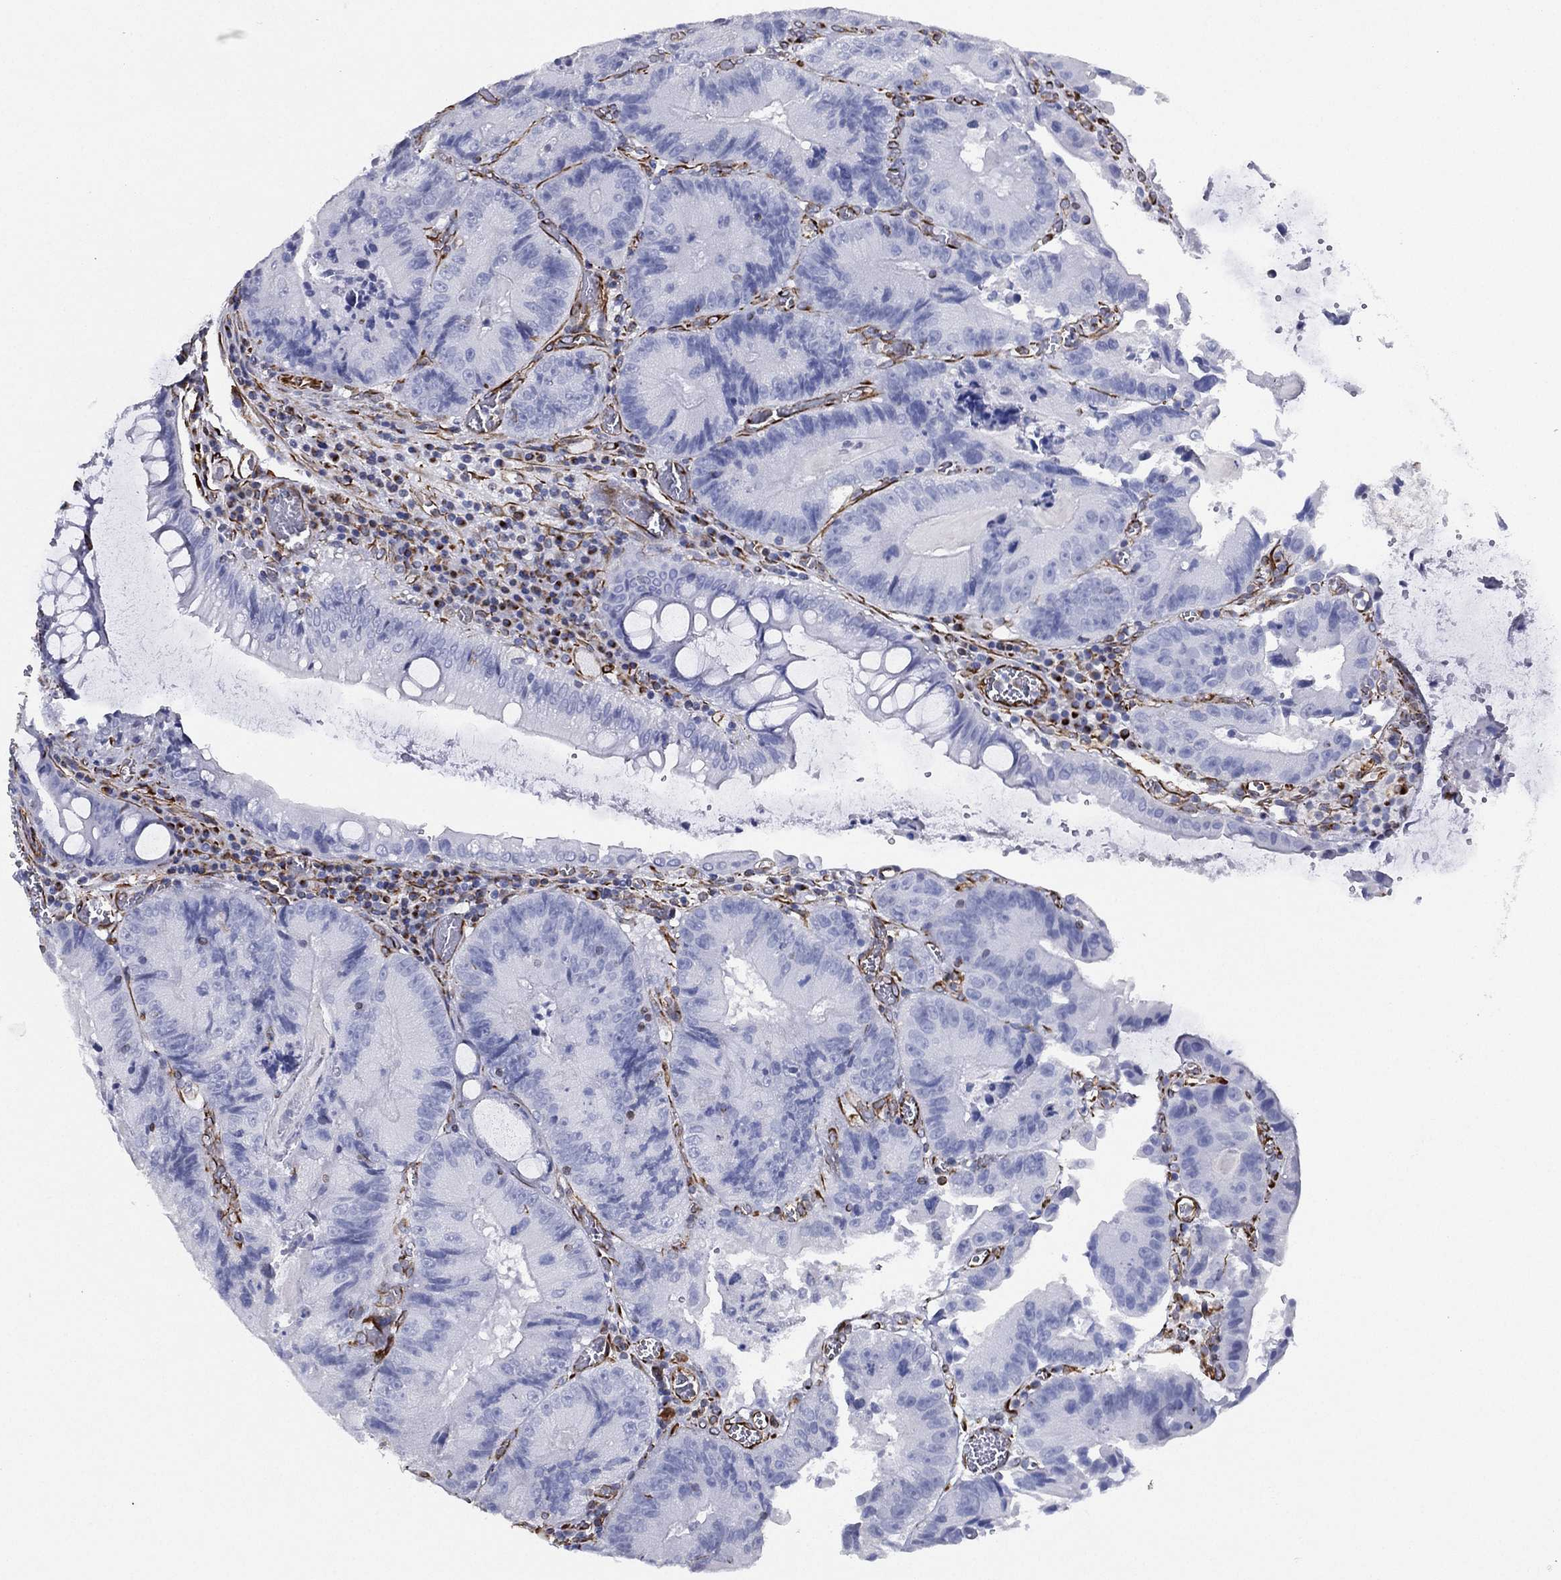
{"staining": {"intensity": "negative", "quantity": "none", "location": "none"}, "tissue": "colorectal cancer", "cell_type": "Tumor cells", "image_type": "cancer", "snomed": [{"axis": "morphology", "description": "Adenocarcinoma, NOS"}, {"axis": "topography", "description": "Colon"}], "caption": "Colorectal cancer was stained to show a protein in brown. There is no significant expression in tumor cells. Brightfield microscopy of IHC stained with DAB (brown) and hematoxylin (blue), captured at high magnification.", "gene": "MAS1", "patient": {"sex": "female", "age": 86}}